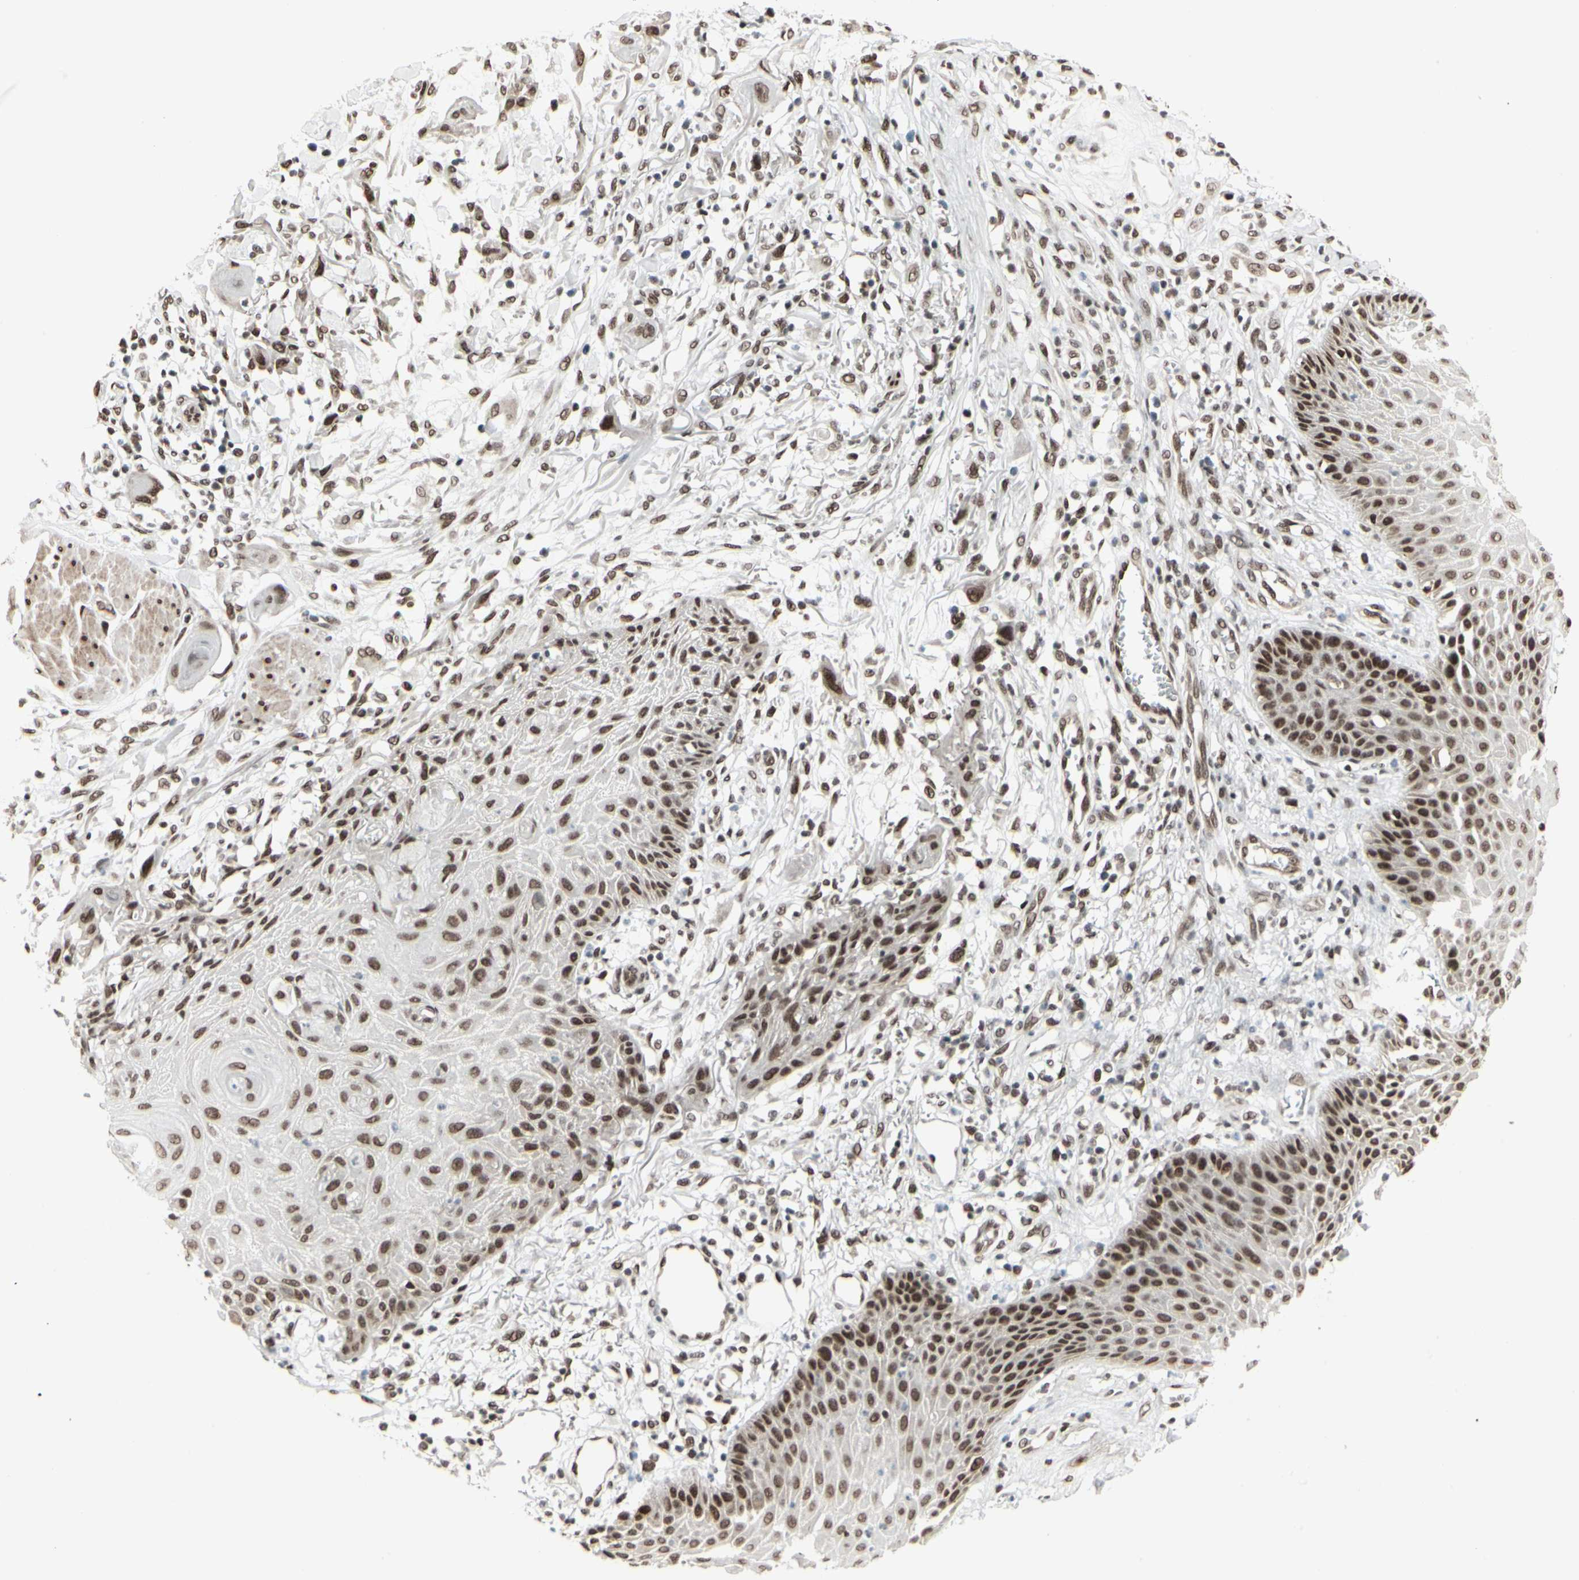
{"staining": {"intensity": "strong", "quantity": ">75%", "location": "nuclear"}, "tissue": "skin cancer", "cell_type": "Tumor cells", "image_type": "cancer", "snomed": [{"axis": "morphology", "description": "Normal tissue, NOS"}, {"axis": "morphology", "description": "Squamous cell carcinoma, NOS"}, {"axis": "topography", "description": "Skin"}], "caption": "Strong nuclear positivity for a protein is identified in approximately >75% of tumor cells of skin cancer (squamous cell carcinoma) using immunohistochemistry (IHC).", "gene": "HMG20A", "patient": {"sex": "female", "age": 59}}